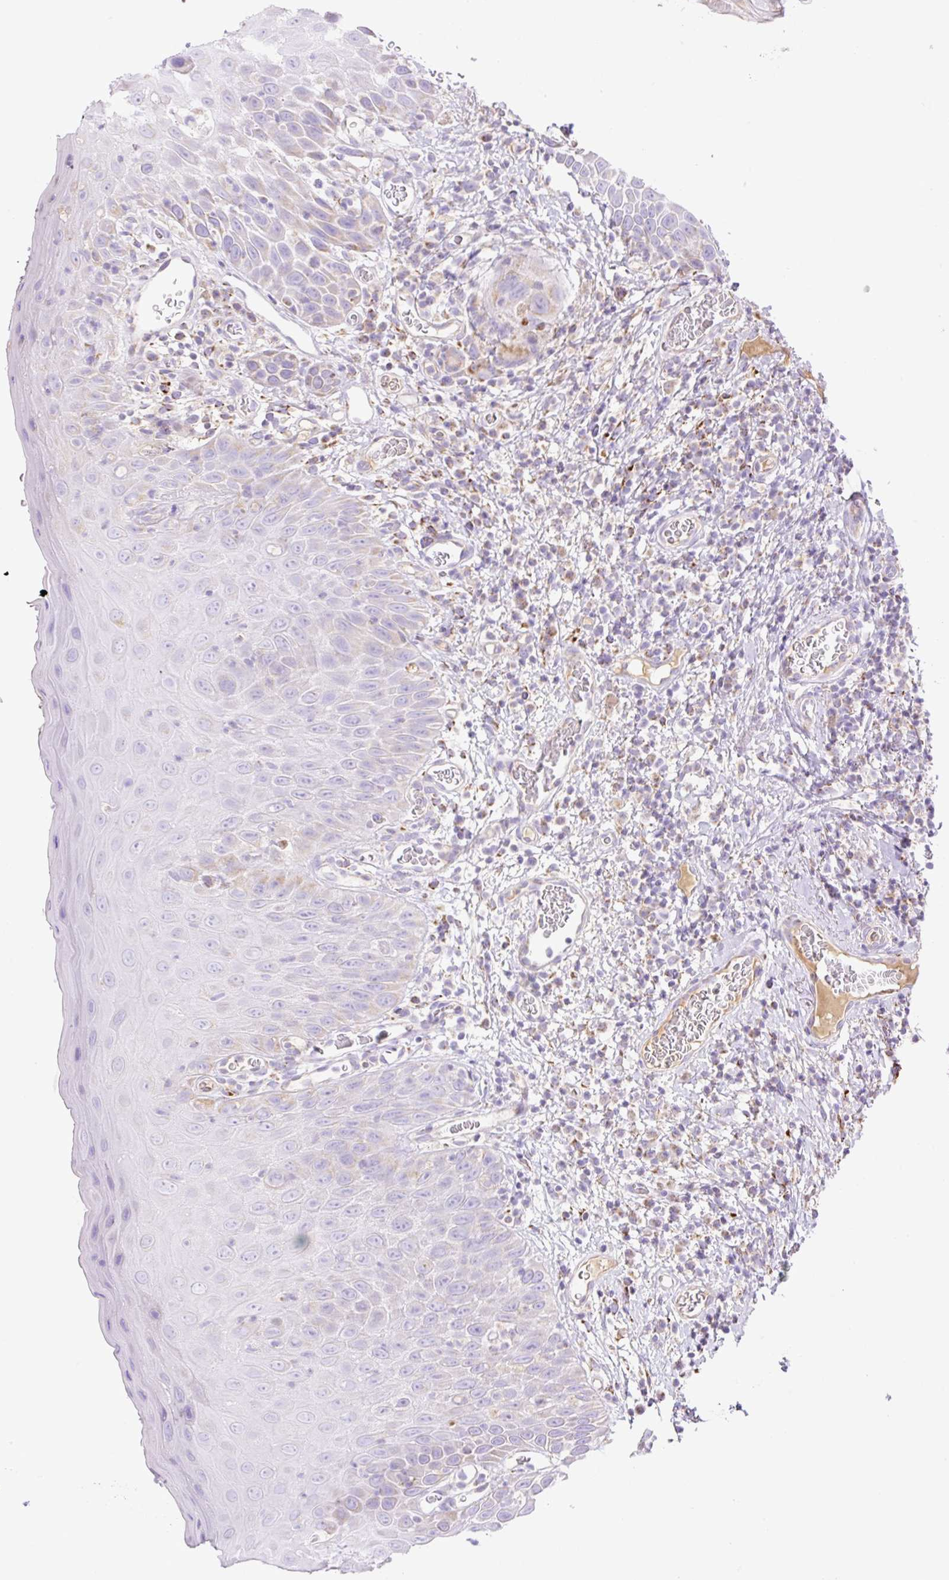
{"staining": {"intensity": "moderate", "quantity": "<25%", "location": "cytoplasmic/membranous"}, "tissue": "oral mucosa", "cell_type": "Squamous epithelial cells", "image_type": "normal", "snomed": [{"axis": "morphology", "description": "Normal tissue, NOS"}, {"axis": "morphology", "description": "Squamous cell carcinoma, NOS"}, {"axis": "topography", "description": "Oral tissue"}, {"axis": "topography", "description": "Tounge, NOS"}, {"axis": "topography", "description": "Head-Neck"}], "caption": "About <25% of squamous epithelial cells in unremarkable human oral mucosa reveal moderate cytoplasmic/membranous protein expression as visualized by brown immunohistochemical staining.", "gene": "ETNK2", "patient": {"sex": "male", "age": 76}}